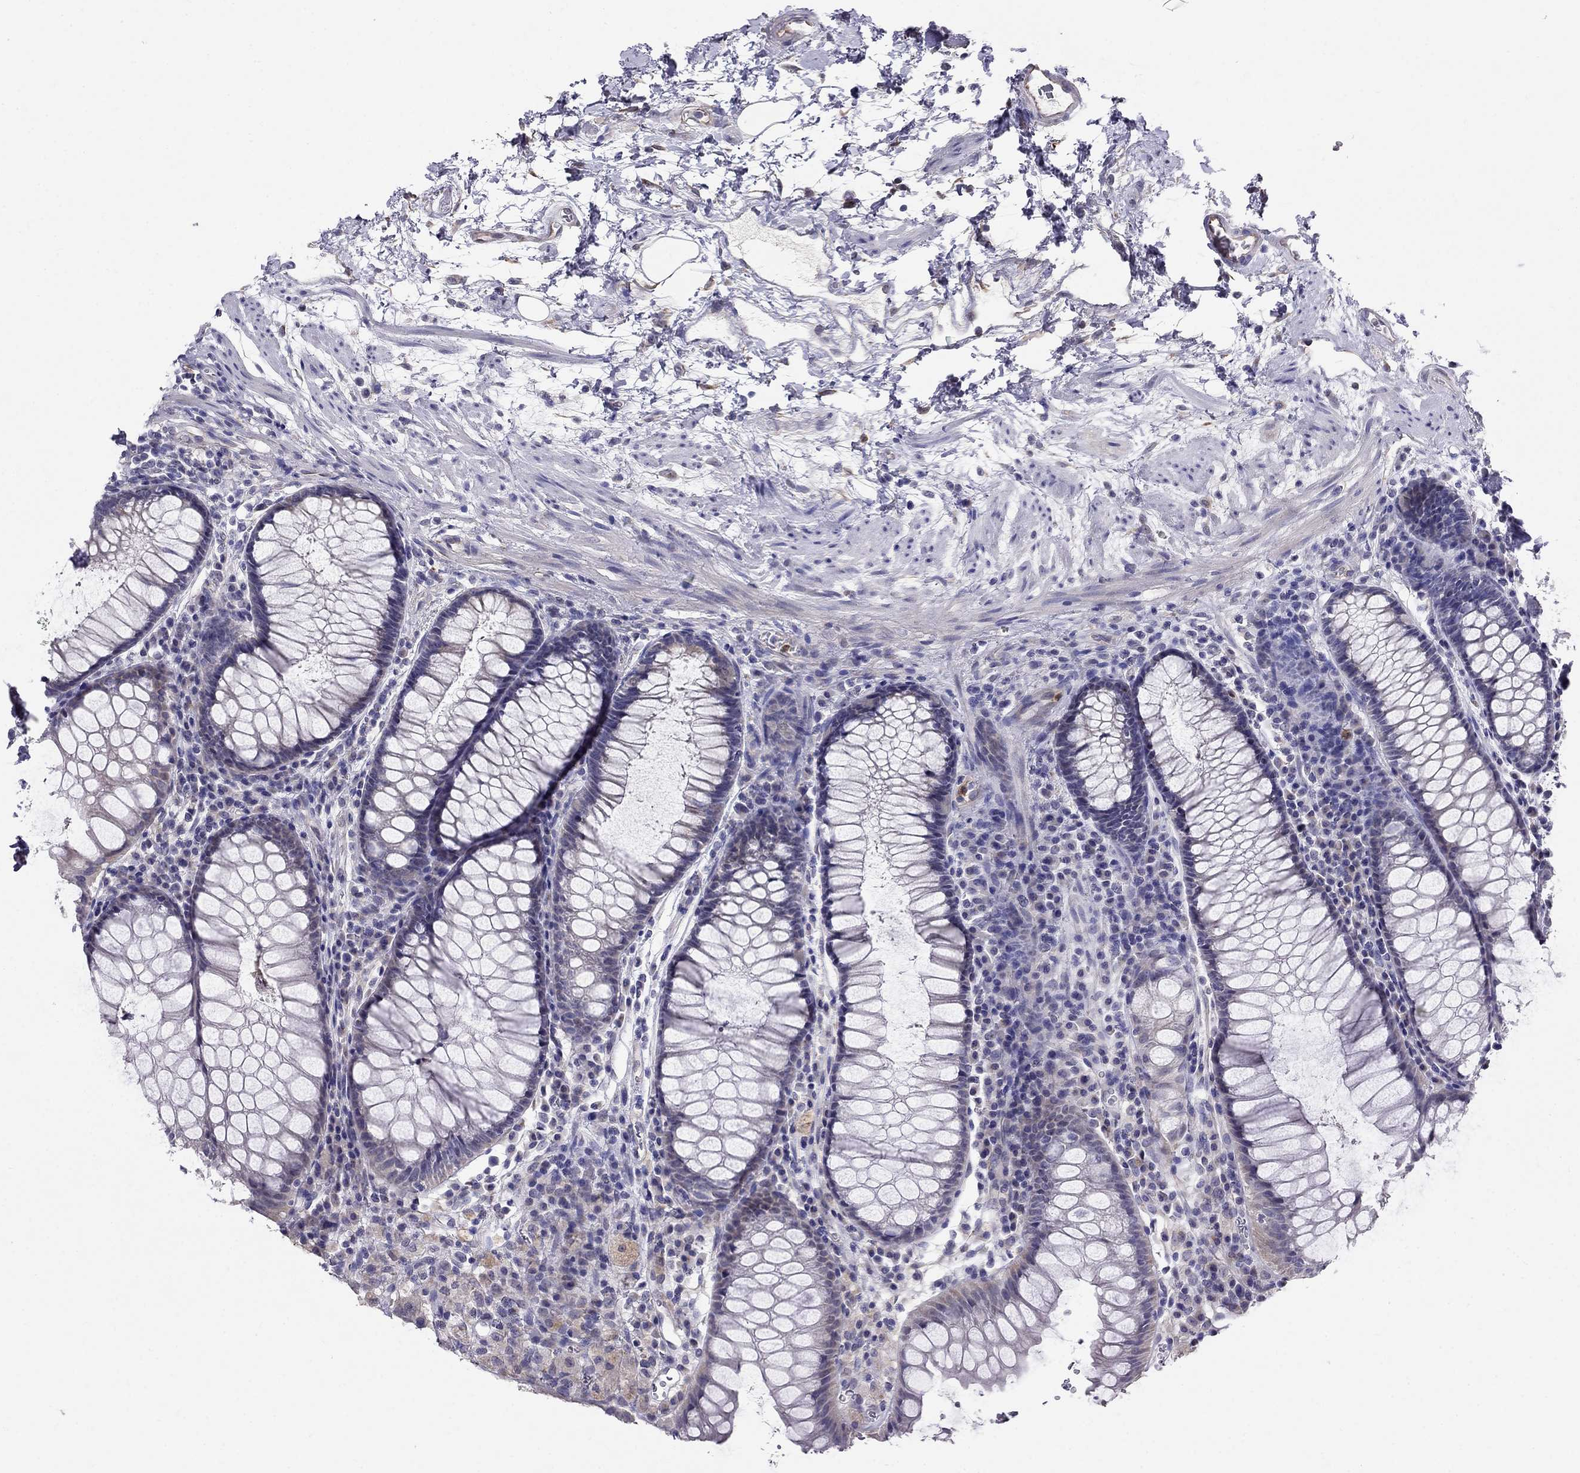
{"staining": {"intensity": "negative", "quantity": "none", "location": "none"}, "tissue": "rectum", "cell_type": "Glandular cells", "image_type": "normal", "snomed": [{"axis": "morphology", "description": "Normal tissue, NOS"}, {"axis": "topography", "description": "Rectum"}], "caption": "Immunohistochemistry (IHC) of benign human rectum shows no positivity in glandular cells. Brightfield microscopy of IHC stained with DAB (3,3'-diaminobenzidine) (brown) and hematoxylin (blue), captured at high magnification.", "gene": "SPINT4", "patient": {"sex": "female", "age": 68}}